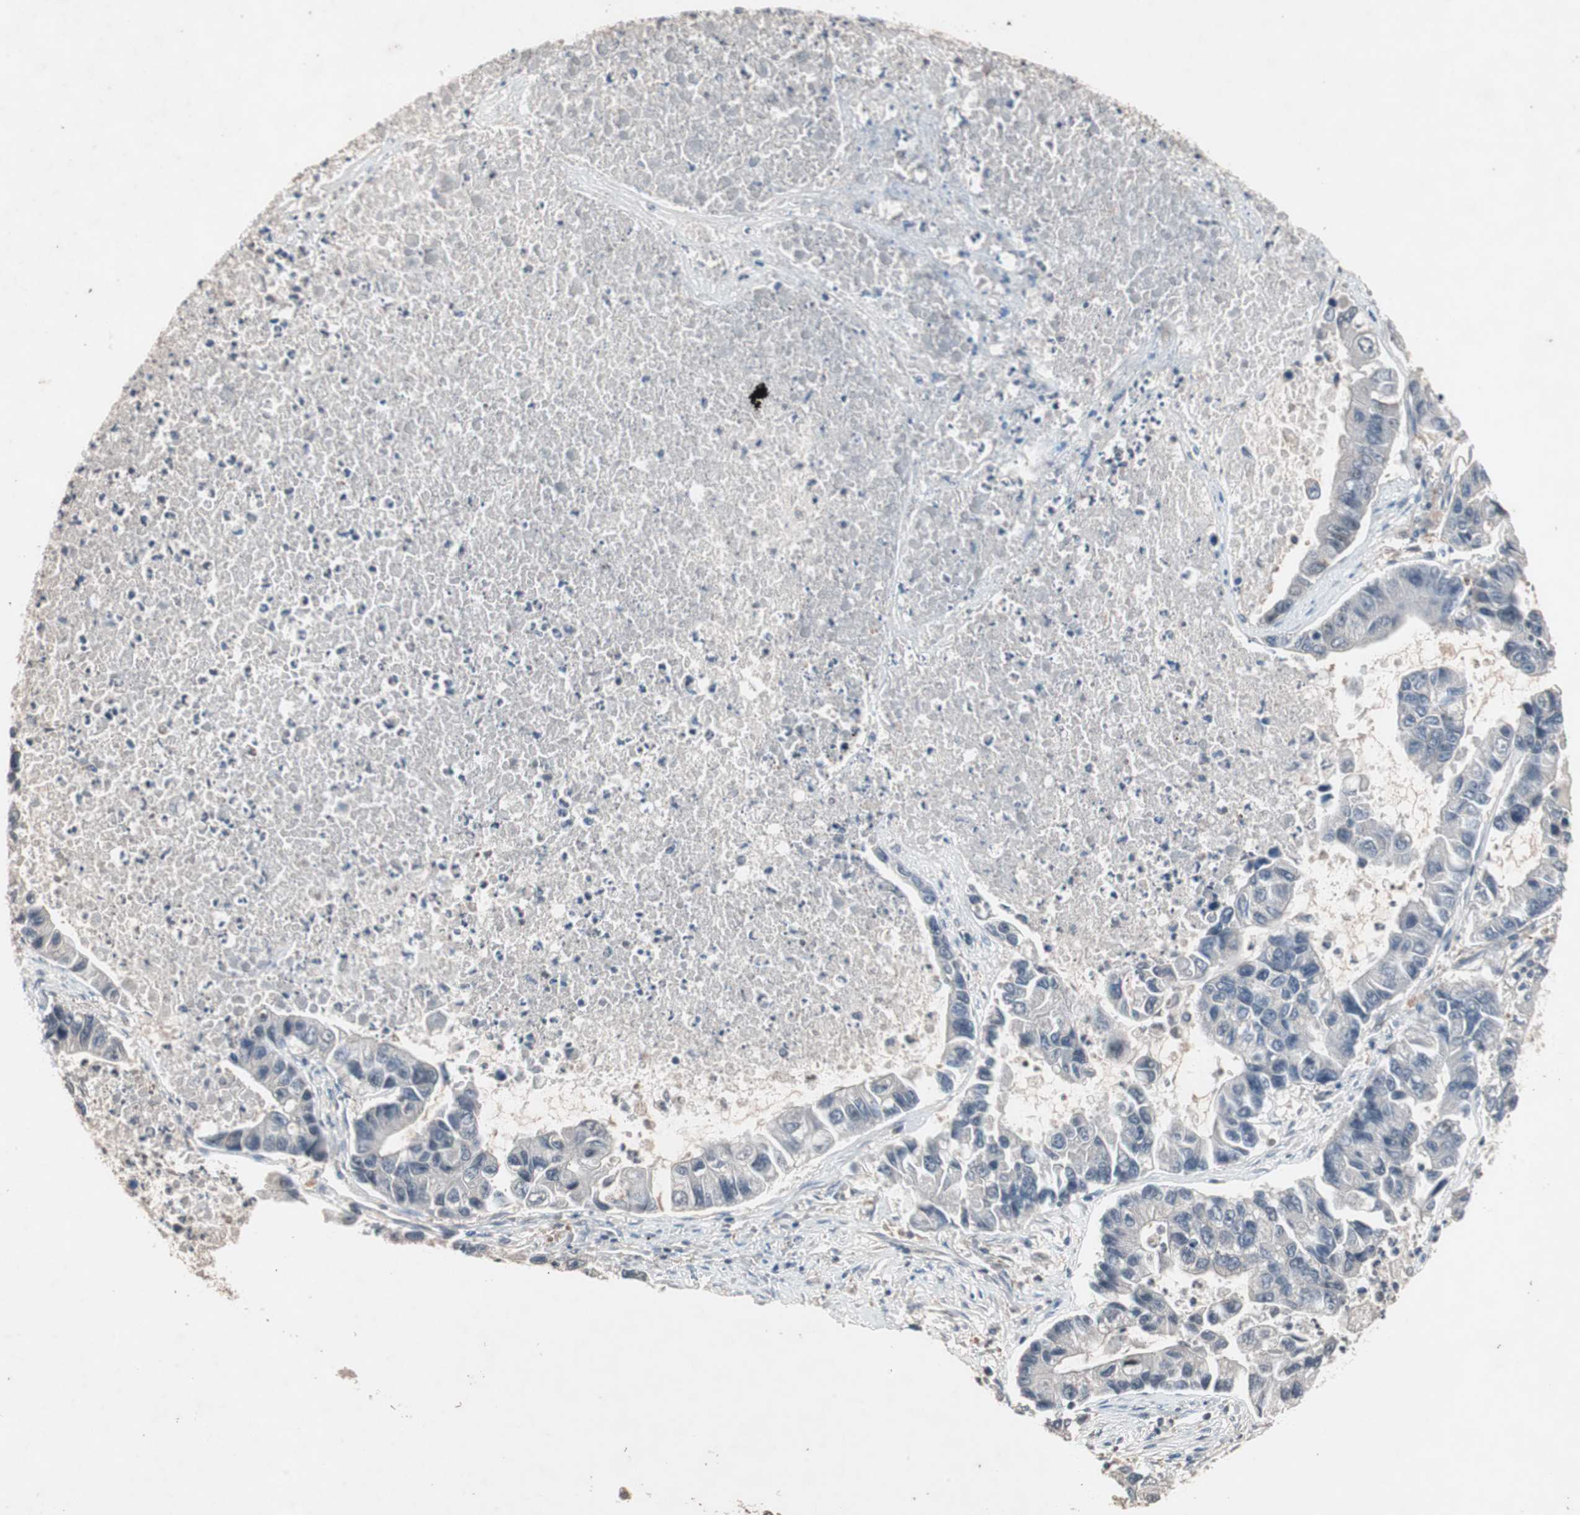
{"staining": {"intensity": "negative", "quantity": "none", "location": "none"}, "tissue": "lung cancer", "cell_type": "Tumor cells", "image_type": "cancer", "snomed": [{"axis": "morphology", "description": "Adenocarcinoma, NOS"}, {"axis": "topography", "description": "Lung"}], "caption": "Immunohistochemical staining of lung adenocarcinoma exhibits no significant staining in tumor cells. Brightfield microscopy of IHC stained with DAB (3,3'-diaminobenzidine) (brown) and hematoxylin (blue), captured at high magnification.", "gene": "IRS1", "patient": {"sex": "female", "age": 51}}